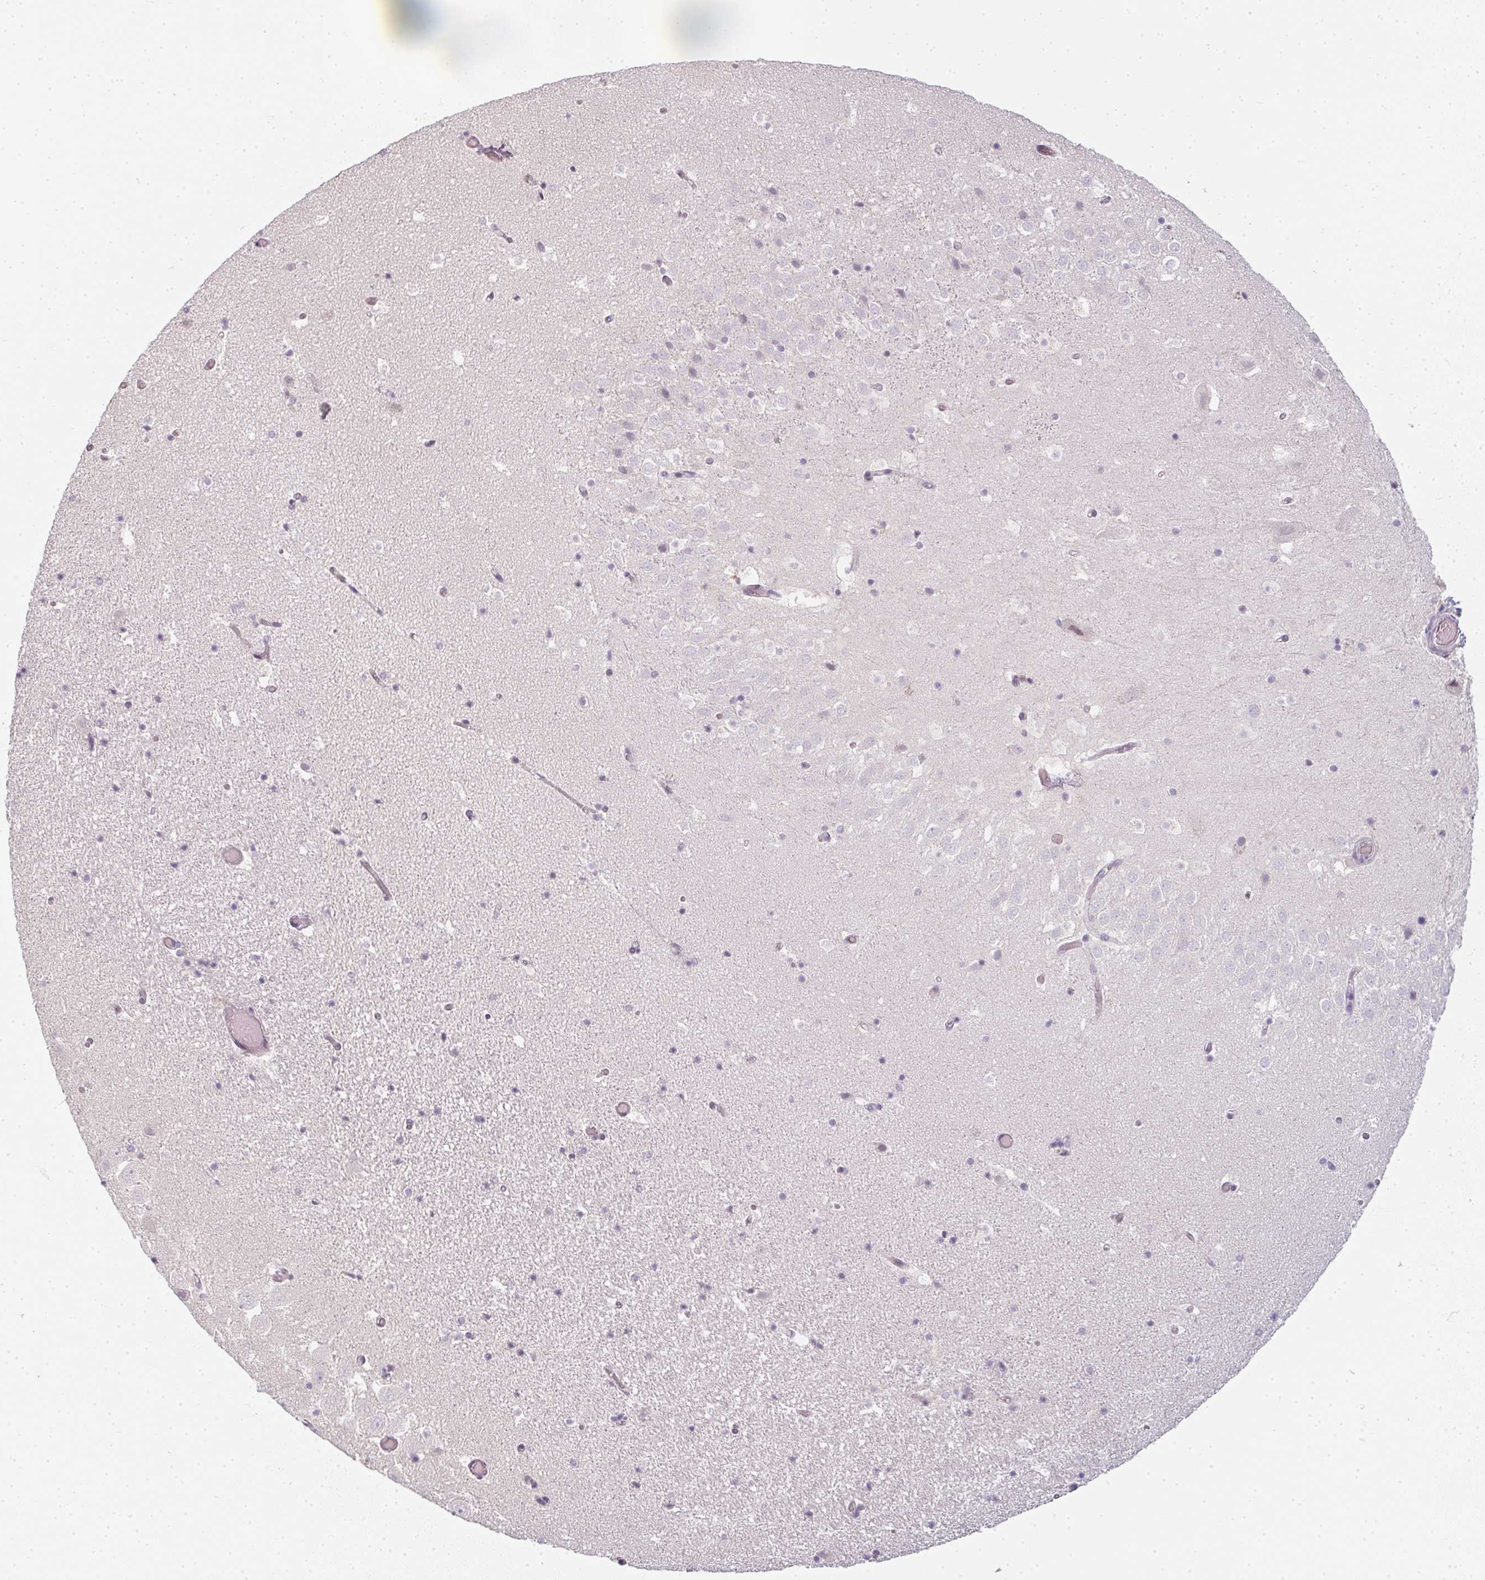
{"staining": {"intensity": "negative", "quantity": "none", "location": "none"}, "tissue": "hippocampus", "cell_type": "Glial cells", "image_type": "normal", "snomed": [{"axis": "morphology", "description": "Normal tissue, NOS"}, {"axis": "topography", "description": "Hippocampus"}], "caption": "Immunohistochemistry (IHC) of normal human hippocampus displays no staining in glial cells.", "gene": "RBBP6", "patient": {"sex": "female", "age": 42}}